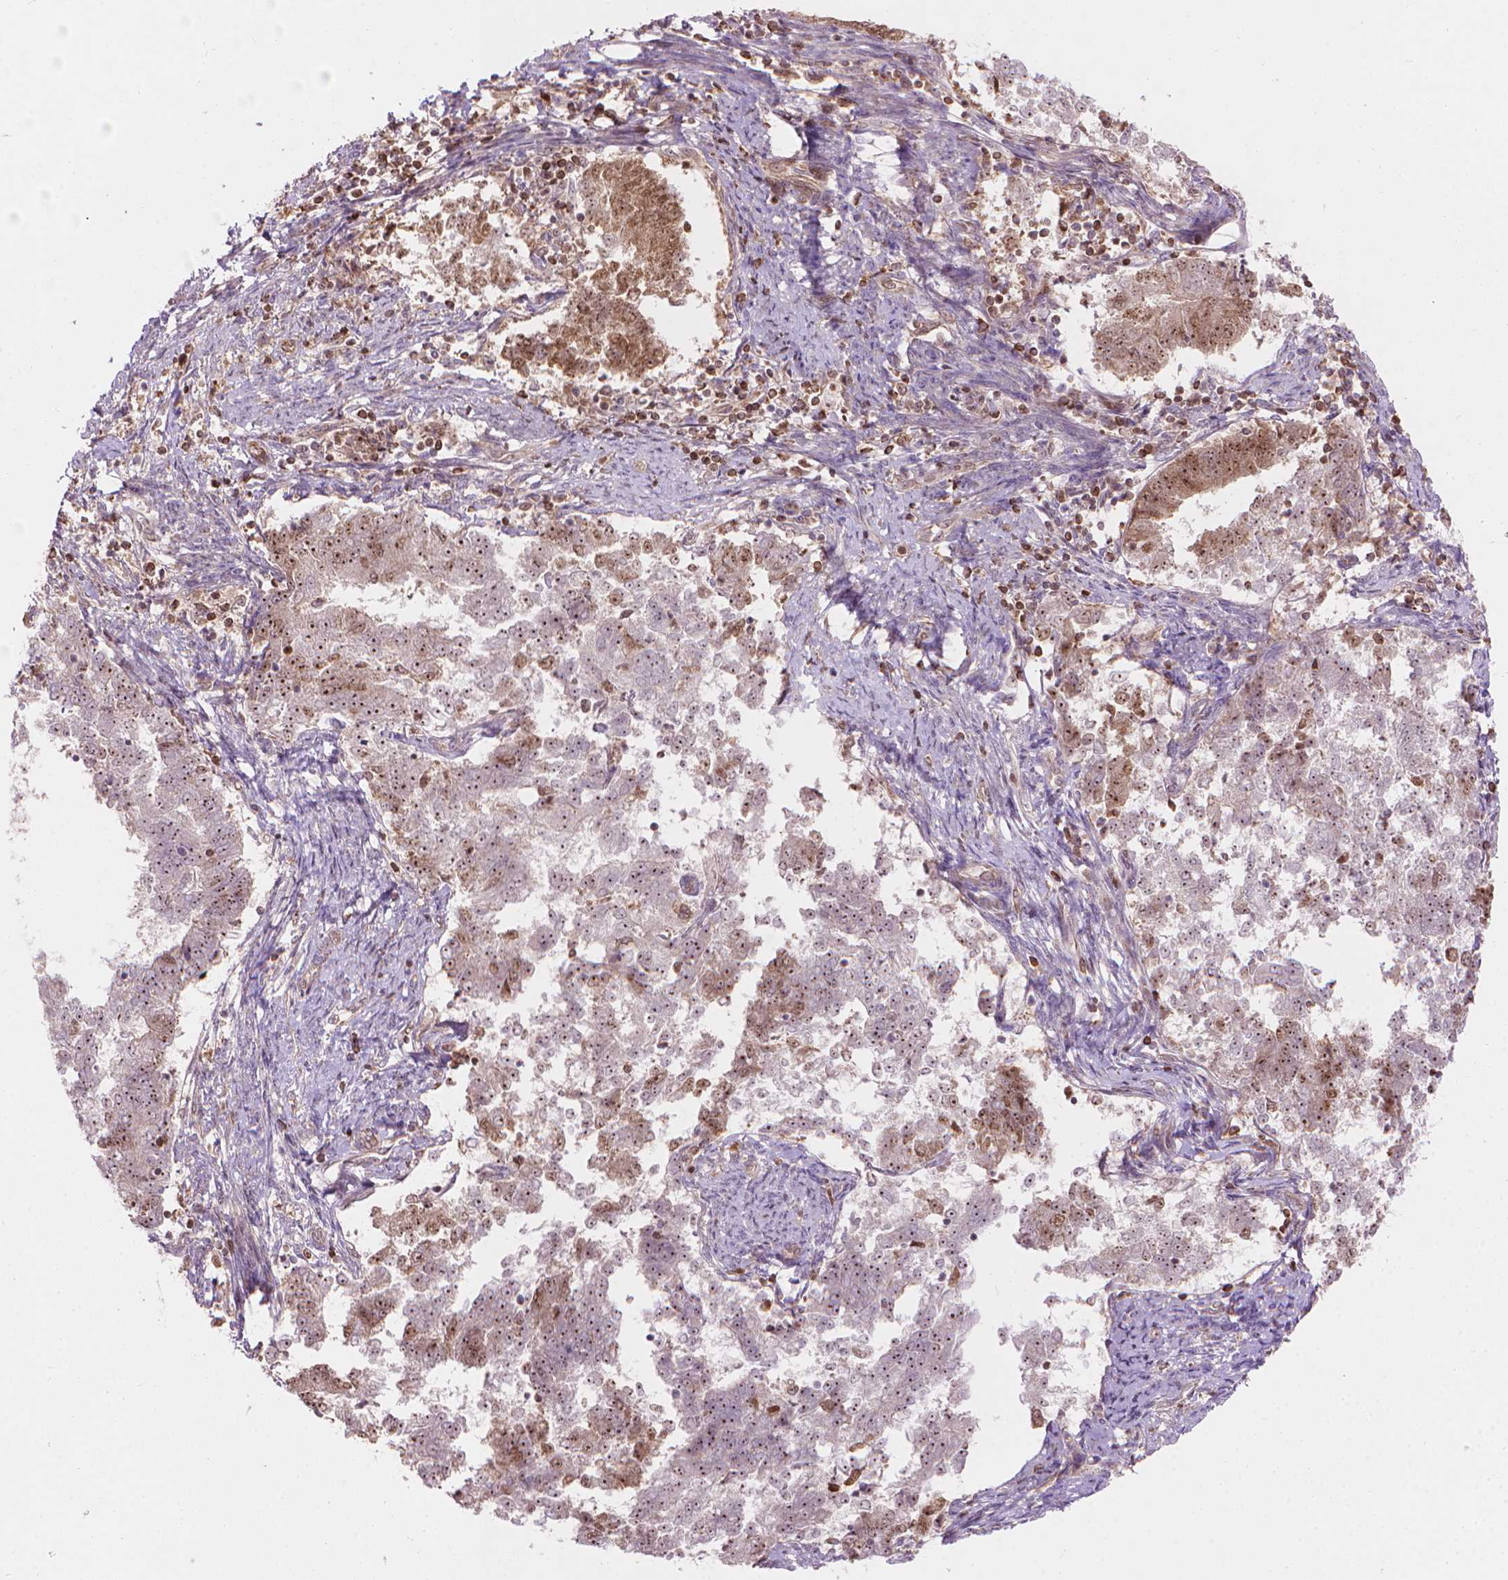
{"staining": {"intensity": "moderate", "quantity": ">75%", "location": "cytoplasmic/membranous,nuclear"}, "tissue": "endometrial cancer", "cell_type": "Tumor cells", "image_type": "cancer", "snomed": [{"axis": "morphology", "description": "Adenocarcinoma, NOS"}, {"axis": "topography", "description": "Endometrium"}], "caption": "High-magnification brightfield microscopy of endometrial cancer stained with DAB (3,3'-diaminobenzidine) (brown) and counterstained with hematoxylin (blue). tumor cells exhibit moderate cytoplasmic/membranous and nuclear staining is appreciated in about>75% of cells. (DAB = brown stain, brightfield microscopy at high magnification).", "gene": "SMC2", "patient": {"sex": "female", "age": 65}}